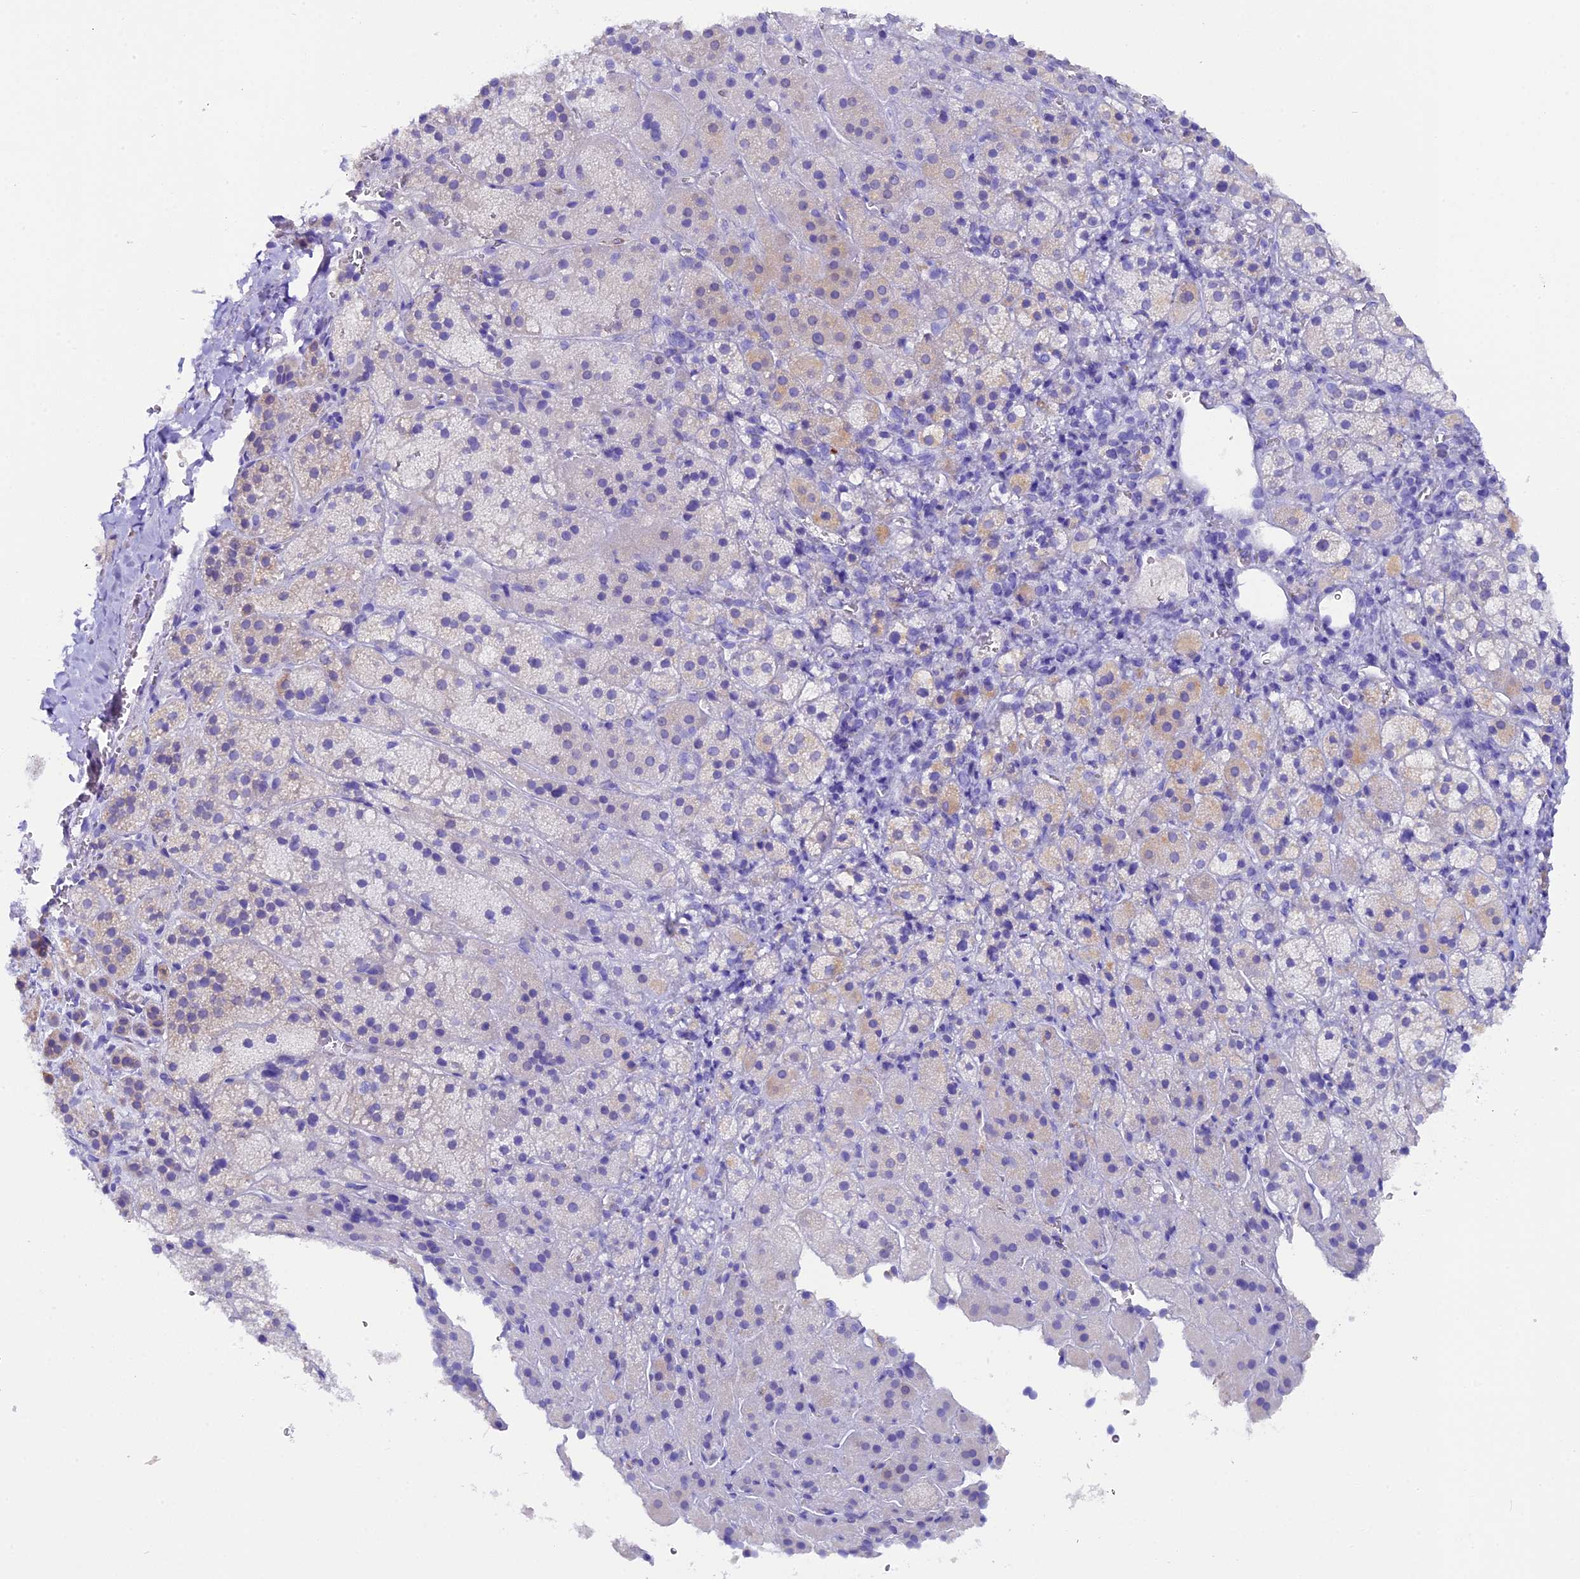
{"staining": {"intensity": "weak", "quantity": "<25%", "location": "cytoplasmic/membranous"}, "tissue": "adrenal gland", "cell_type": "Glandular cells", "image_type": "normal", "snomed": [{"axis": "morphology", "description": "Normal tissue, NOS"}, {"axis": "topography", "description": "Adrenal gland"}], "caption": "Photomicrograph shows no protein expression in glandular cells of unremarkable adrenal gland. Brightfield microscopy of immunohistochemistry stained with DAB (3,3'-diaminobenzidine) (brown) and hematoxylin (blue), captured at high magnification.", "gene": "FKBP11", "patient": {"sex": "female", "age": 44}}